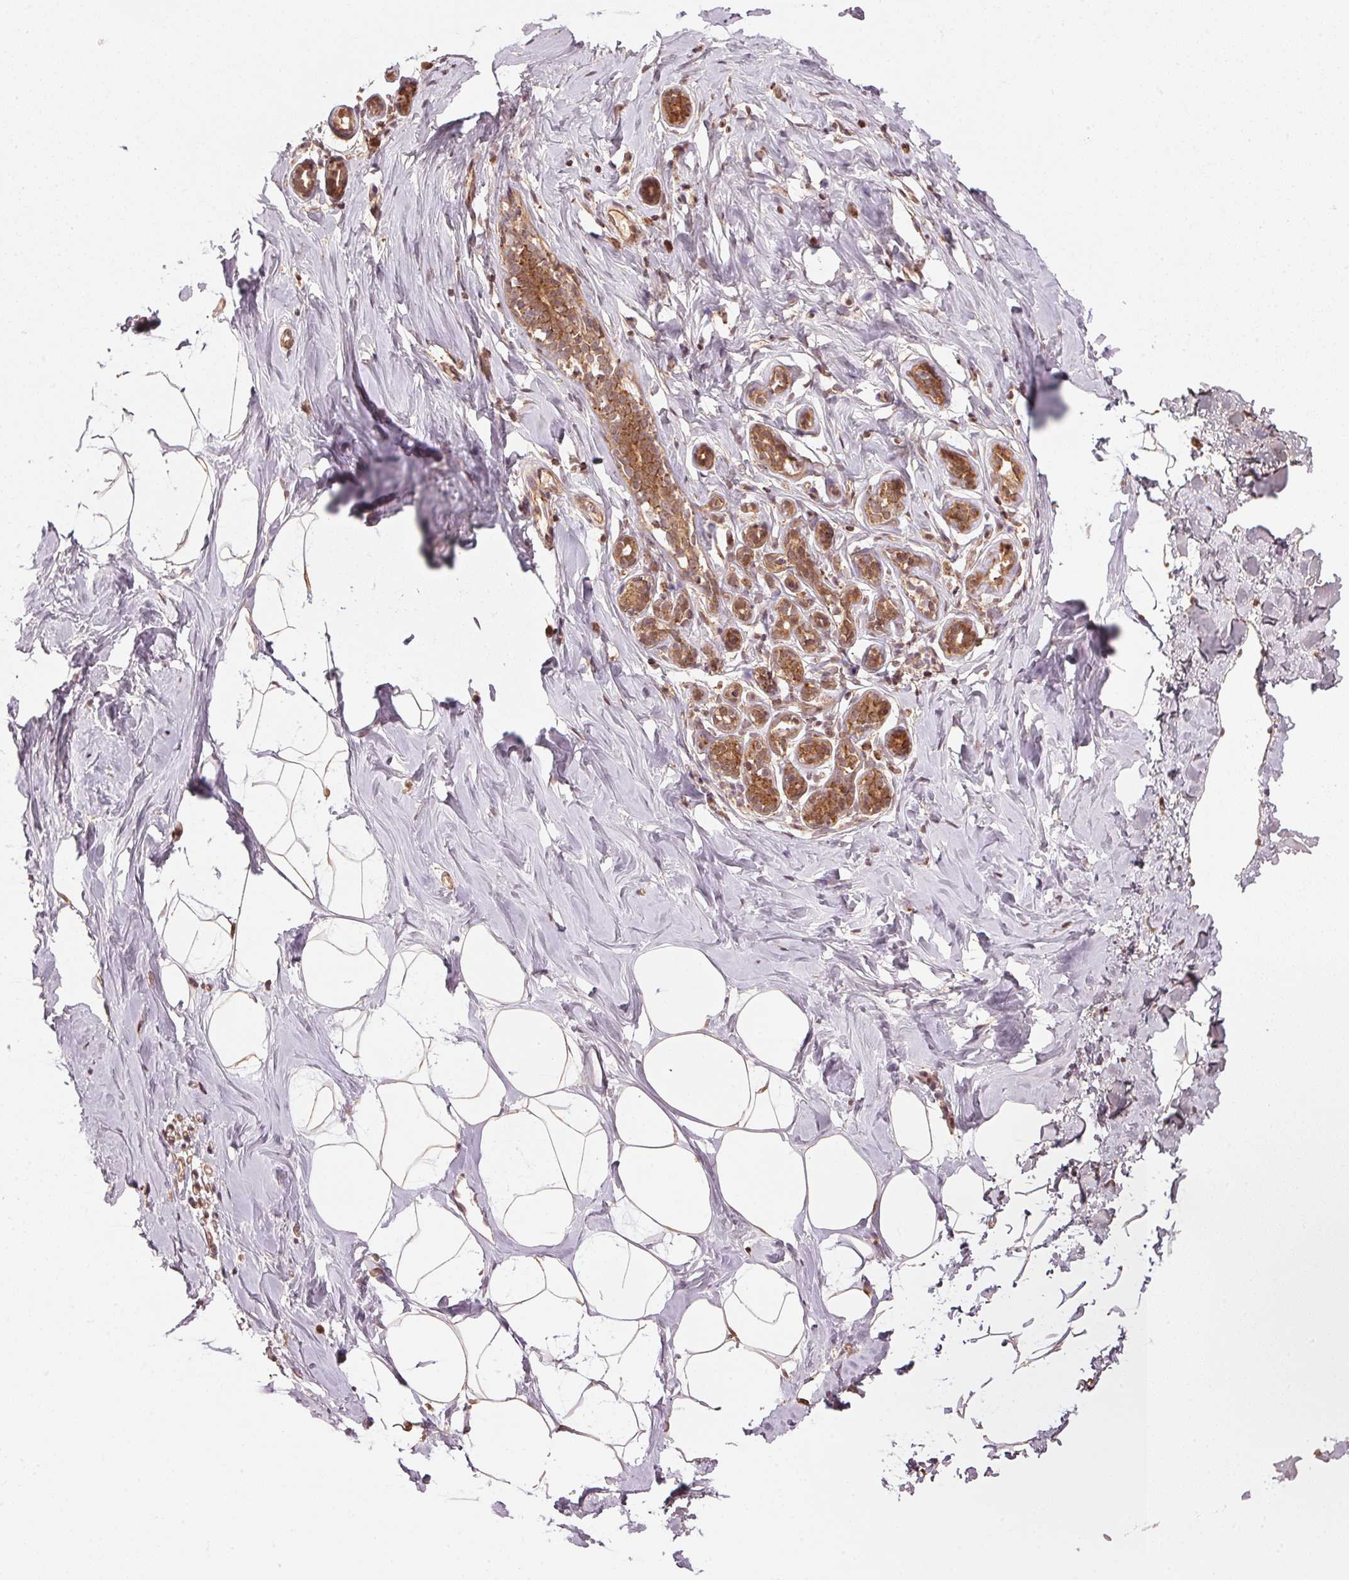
{"staining": {"intensity": "moderate", "quantity": "<25%", "location": "cytoplasmic/membranous"}, "tissue": "breast", "cell_type": "Adipocytes", "image_type": "normal", "snomed": [{"axis": "morphology", "description": "Normal tissue, NOS"}, {"axis": "topography", "description": "Breast"}], "caption": "An IHC histopathology image of normal tissue is shown. Protein staining in brown shows moderate cytoplasmic/membranous positivity in breast within adipocytes.", "gene": "ARHGAP6", "patient": {"sex": "female", "age": 32}}